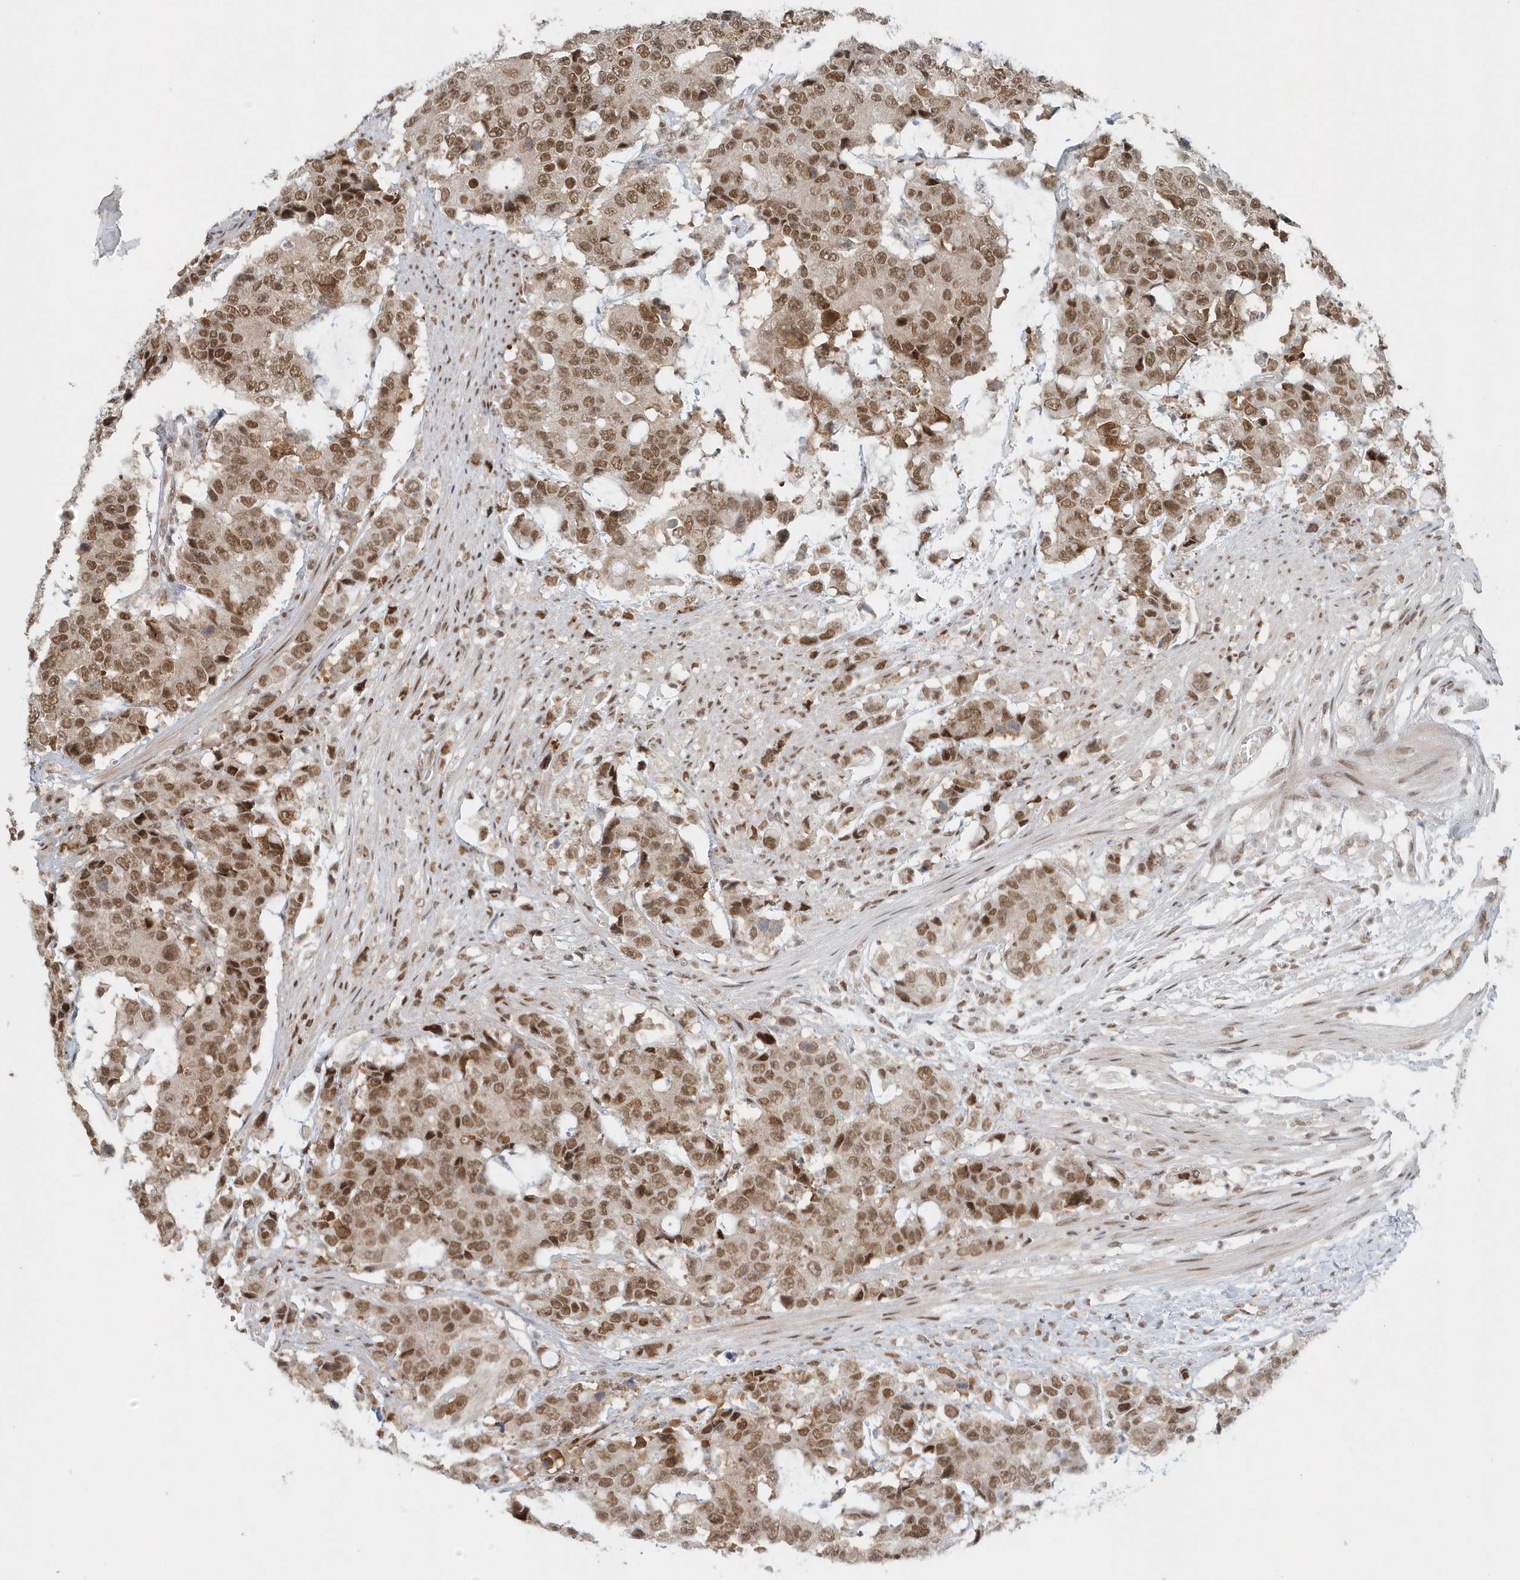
{"staining": {"intensity": "moderate", "quantity": ">75%", "location": "nuclear"}, "tissue": "colorectal cancer", "cell_type": "Tumor cells", "image_type": "cancer", "snomed": [{"axis": "morphology", "description": "Adenocarcinoma, NOS"}, {"axis": "topography", "description": "Colon"}], "caption": "An image of colorectal cancer stained for a protein displays moderate nuclear brown staining in tumor cells.", "gene": "YTHDC1", "patient": {"sex": "female", "age": 86}}